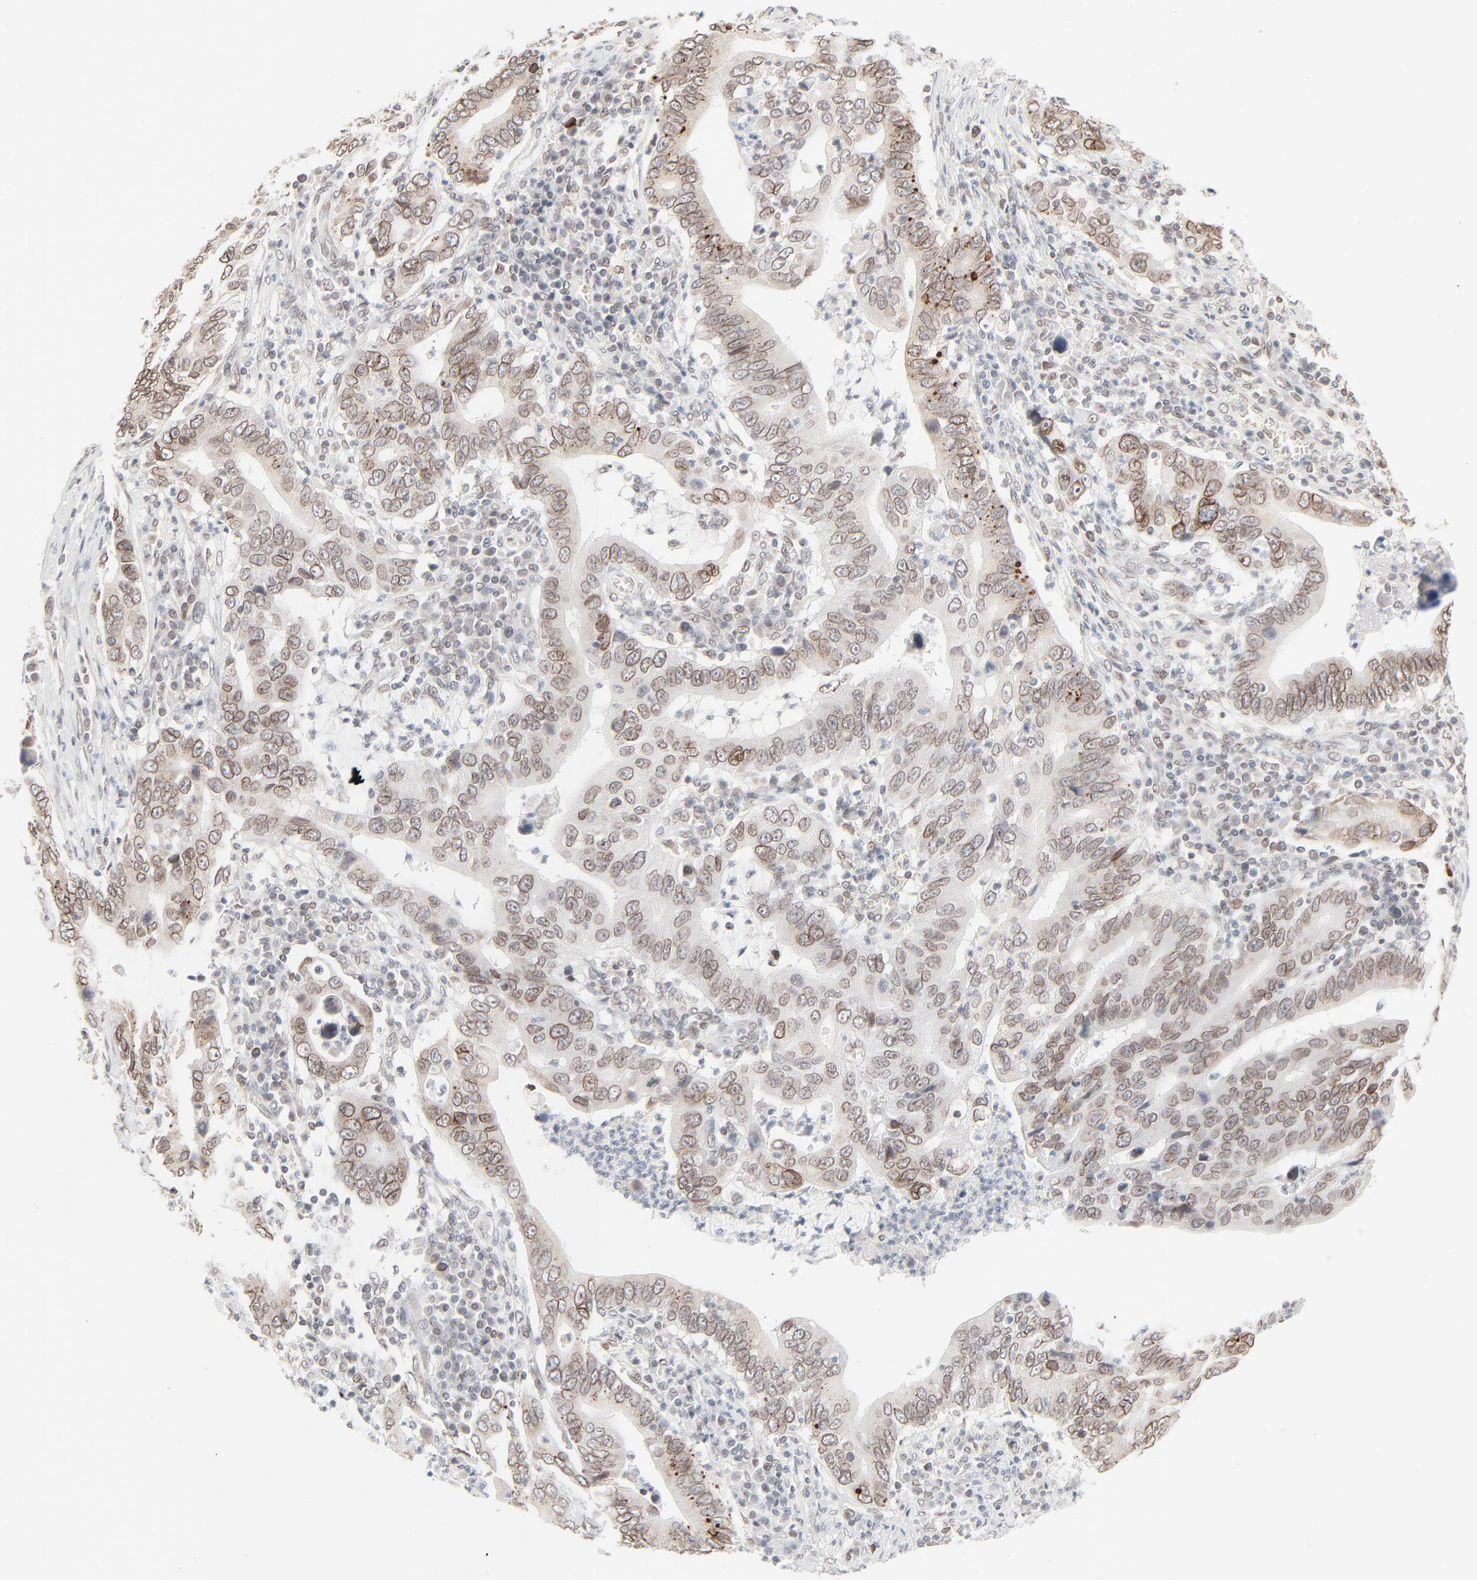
{"staining": {"intensity": "weak", "quantity": "25%-75%", "location": "cytoplasmic/membranous,nuclear"}, "tissue": "stomach cancer", "cell_type": "Tumor cells", "image_type": "cancer", "snomed": [{"axis": "morphology", "description": "Adenocarcinoma, NOS"}, {"axis": "topography", "description": "Stomach, upper"}], "caption": "Immunohistochemistry (IHC) micrograph of neoplastic tissue: stomach cancer (adenocarcinoma) stained using immunohistochemistry (IHC) demonstrates low levels of weak protein expression localized specifically in the cytoplasmic/membranous and nuclear of tumor cells, appearing as a cytoplasmic/membranous and nuclear brown color.", "gene": "MAD1L1", "patient": {"sex": "male", "age": 63}}